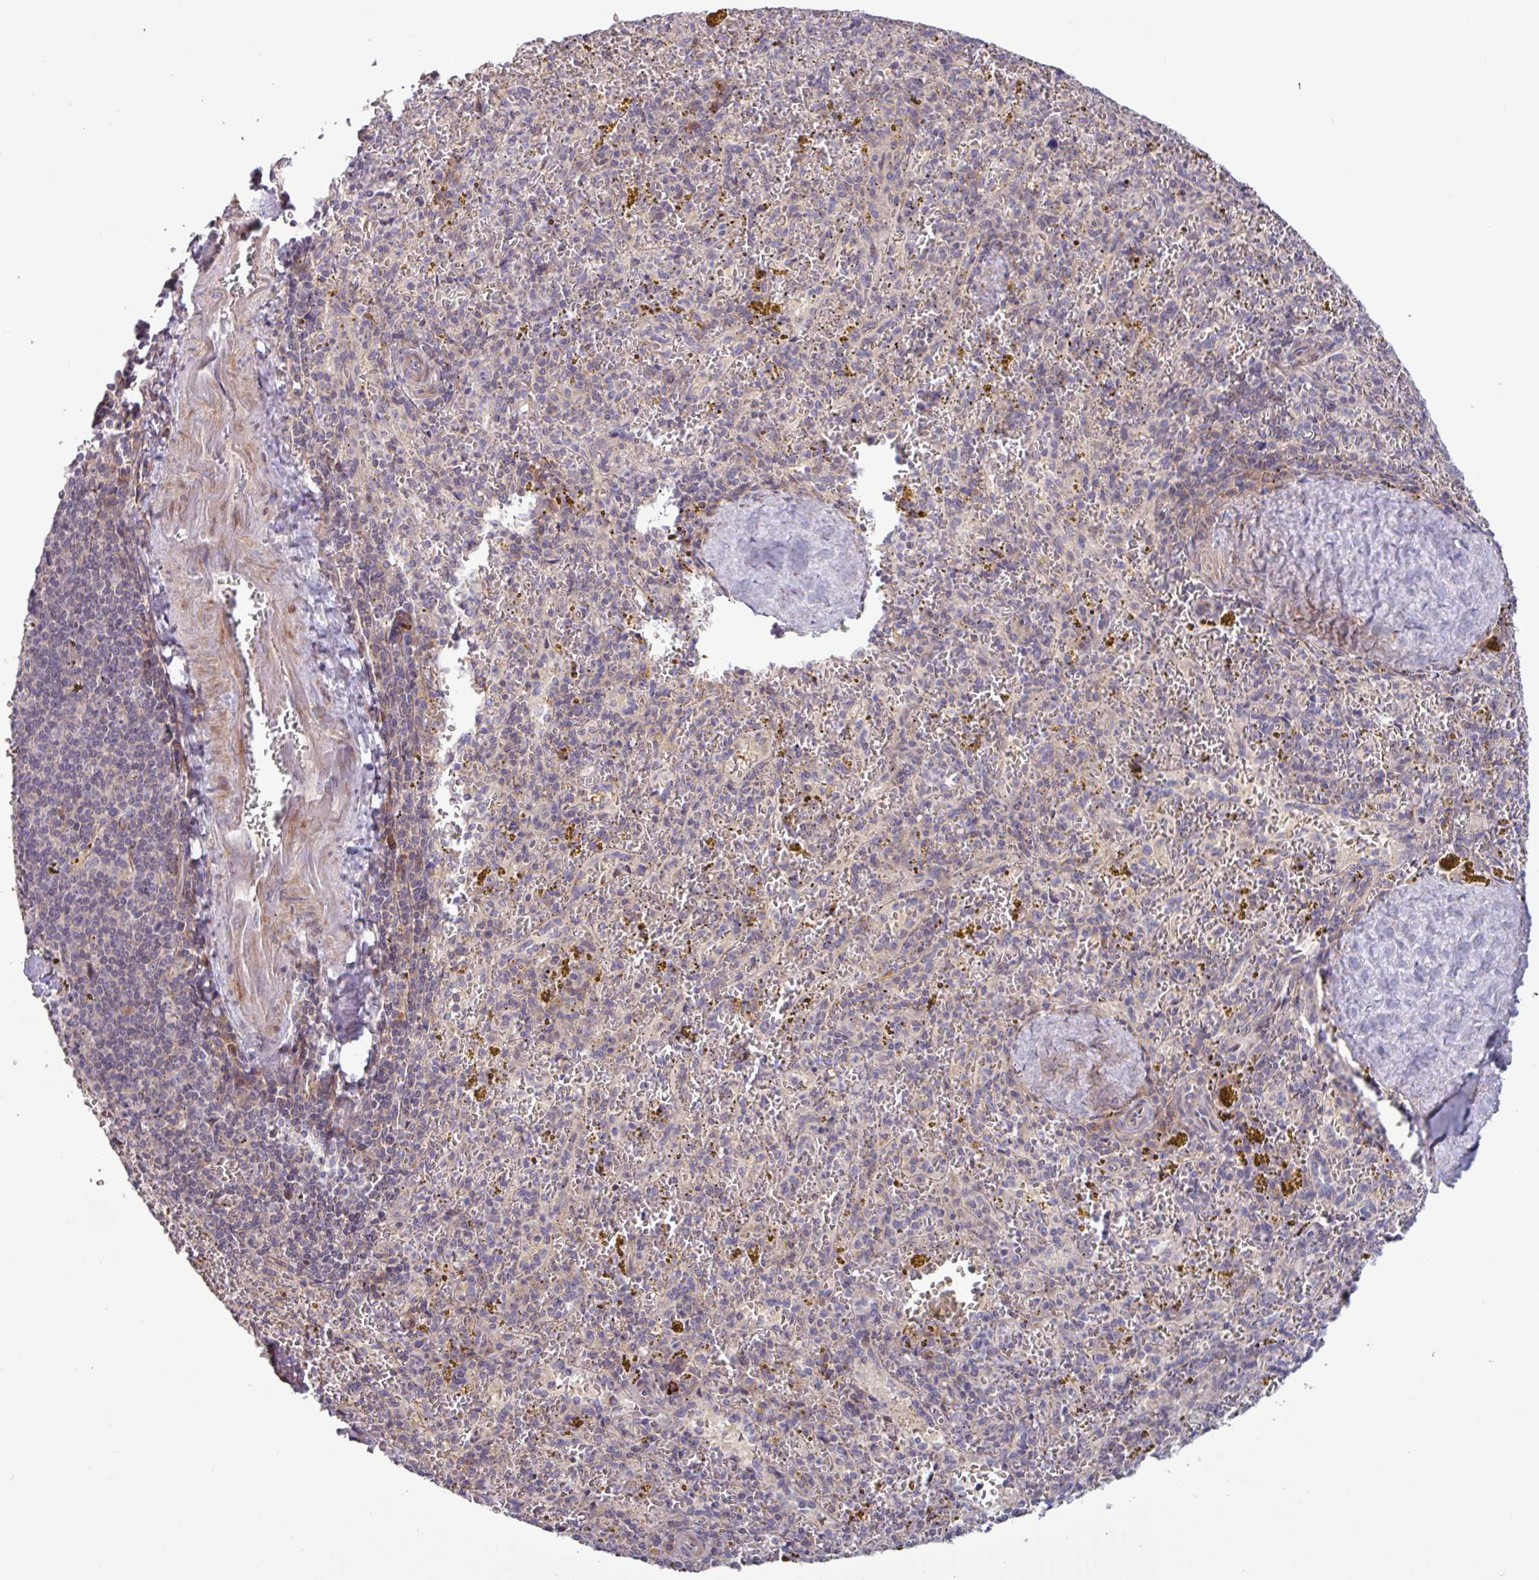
{"staining": {"intensity": "negative", "quantity": "none", "location": "none"}, "tissue": "spleen", "cell_type": "Cells in red pulp", "image_type": "normal", "snomed": [{"axis": "morphology", "description": "Normal tissue, NOS"}, {"axis": "topography", "description": "Spleen"}], "caption": "An immunohistochemistry (IHC) histopathology image of normal spleen is shown. There is no staining in cells in red pulp of spleen.", "gene": "TNFSF12", "patient": {"sex": "male", "age": 57}}